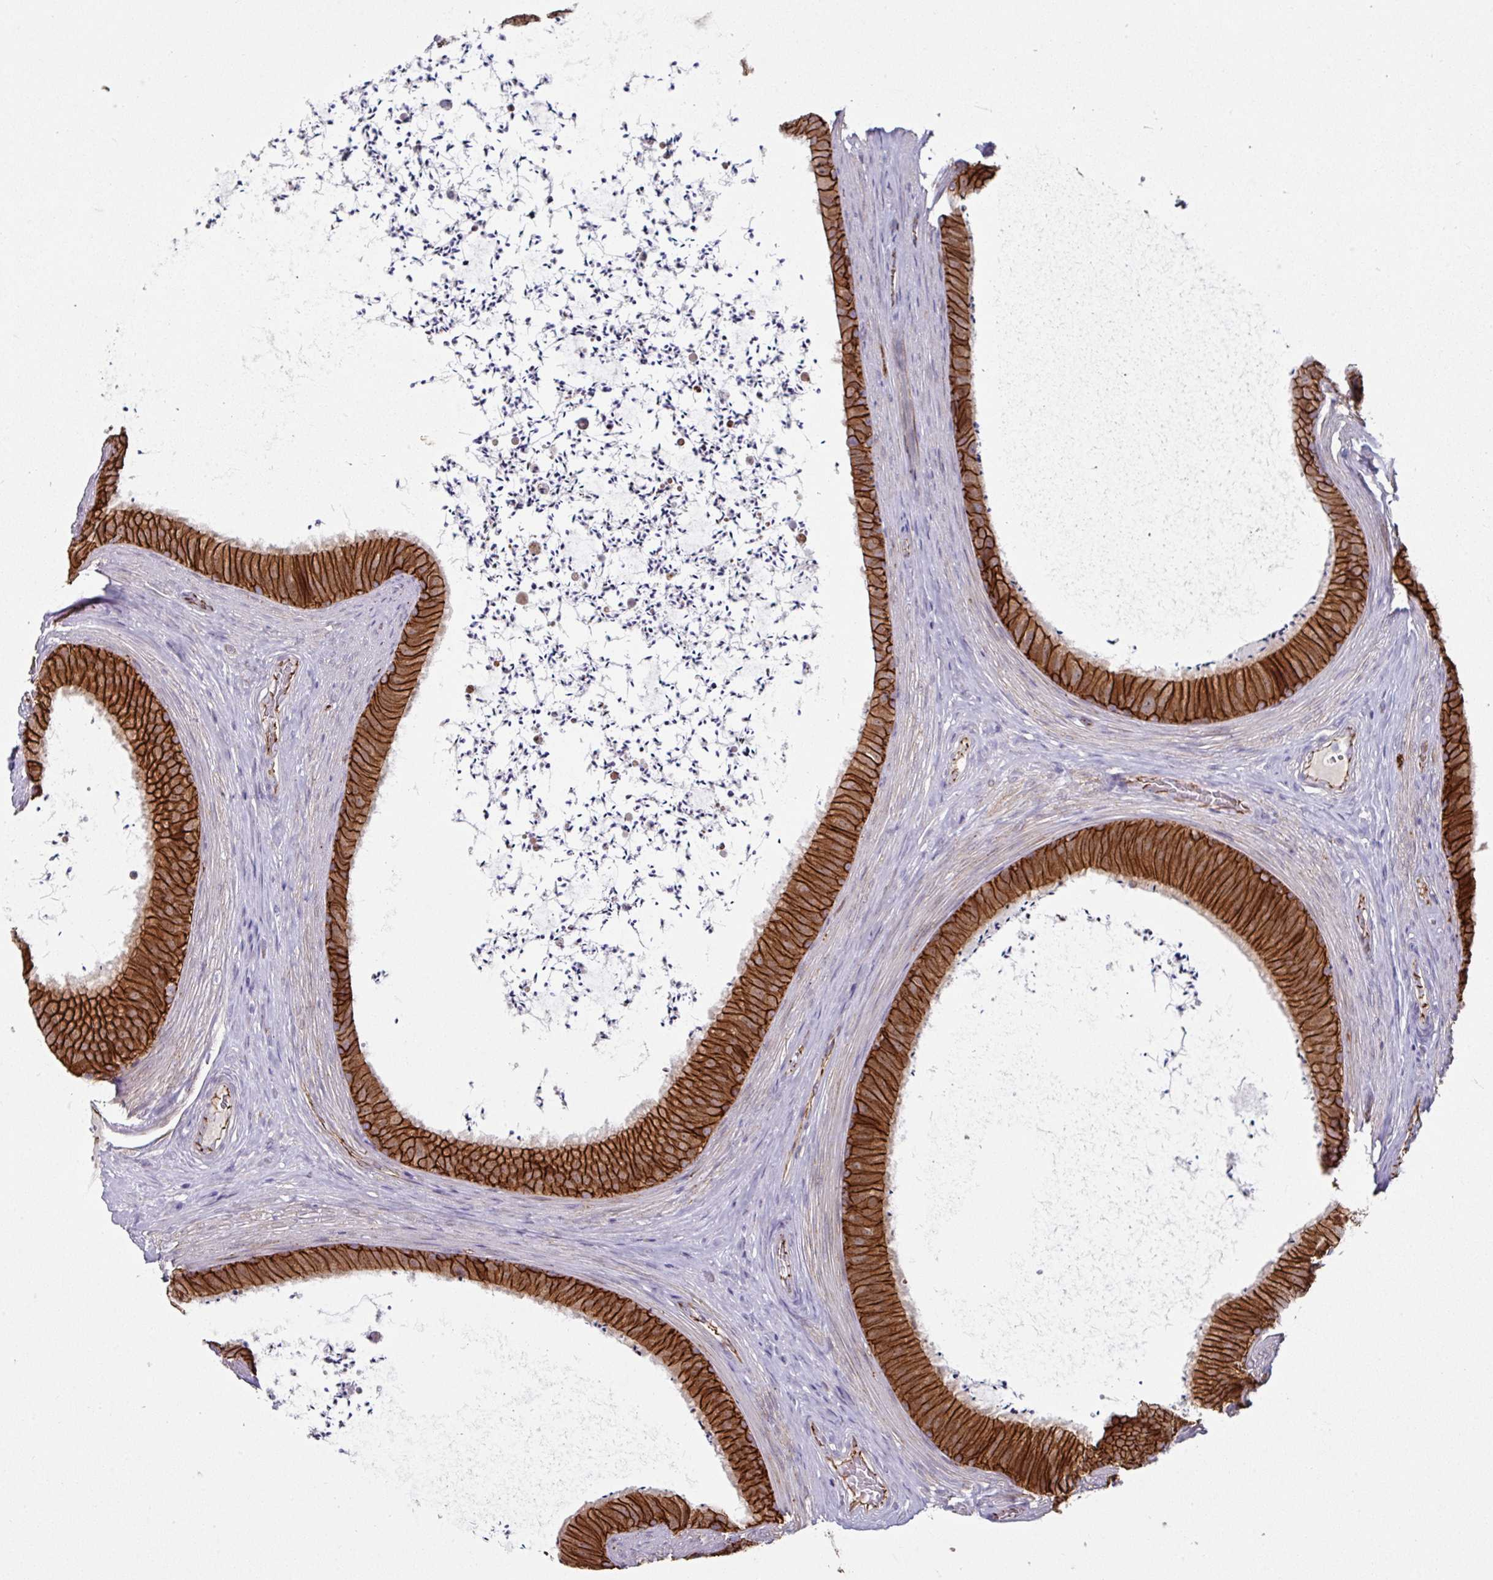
{"staining": {"intensity": "strong", "quantity": ">75%", "location": "cytoplasmic/membranous"}, "tissue": "epididymis", "cell_type": "Glandular cells", "image_type": "normal", "snomed": [{"axis": "morphology", "description": "Normal tissue, NOS"}, {"axis": "topography", "description": "Testis"}, {"axis": "topography", "description": "Epididymis"}], "caption": "Strong cytoplasmic/membranous protein expression is seen in approximately >75% of glandular cells in epididymis. (DAB IHC, brown staining for protein, blue staining for nuclei).", "gene": "JUP", "patient": {"sex": "male", "age": 41}}